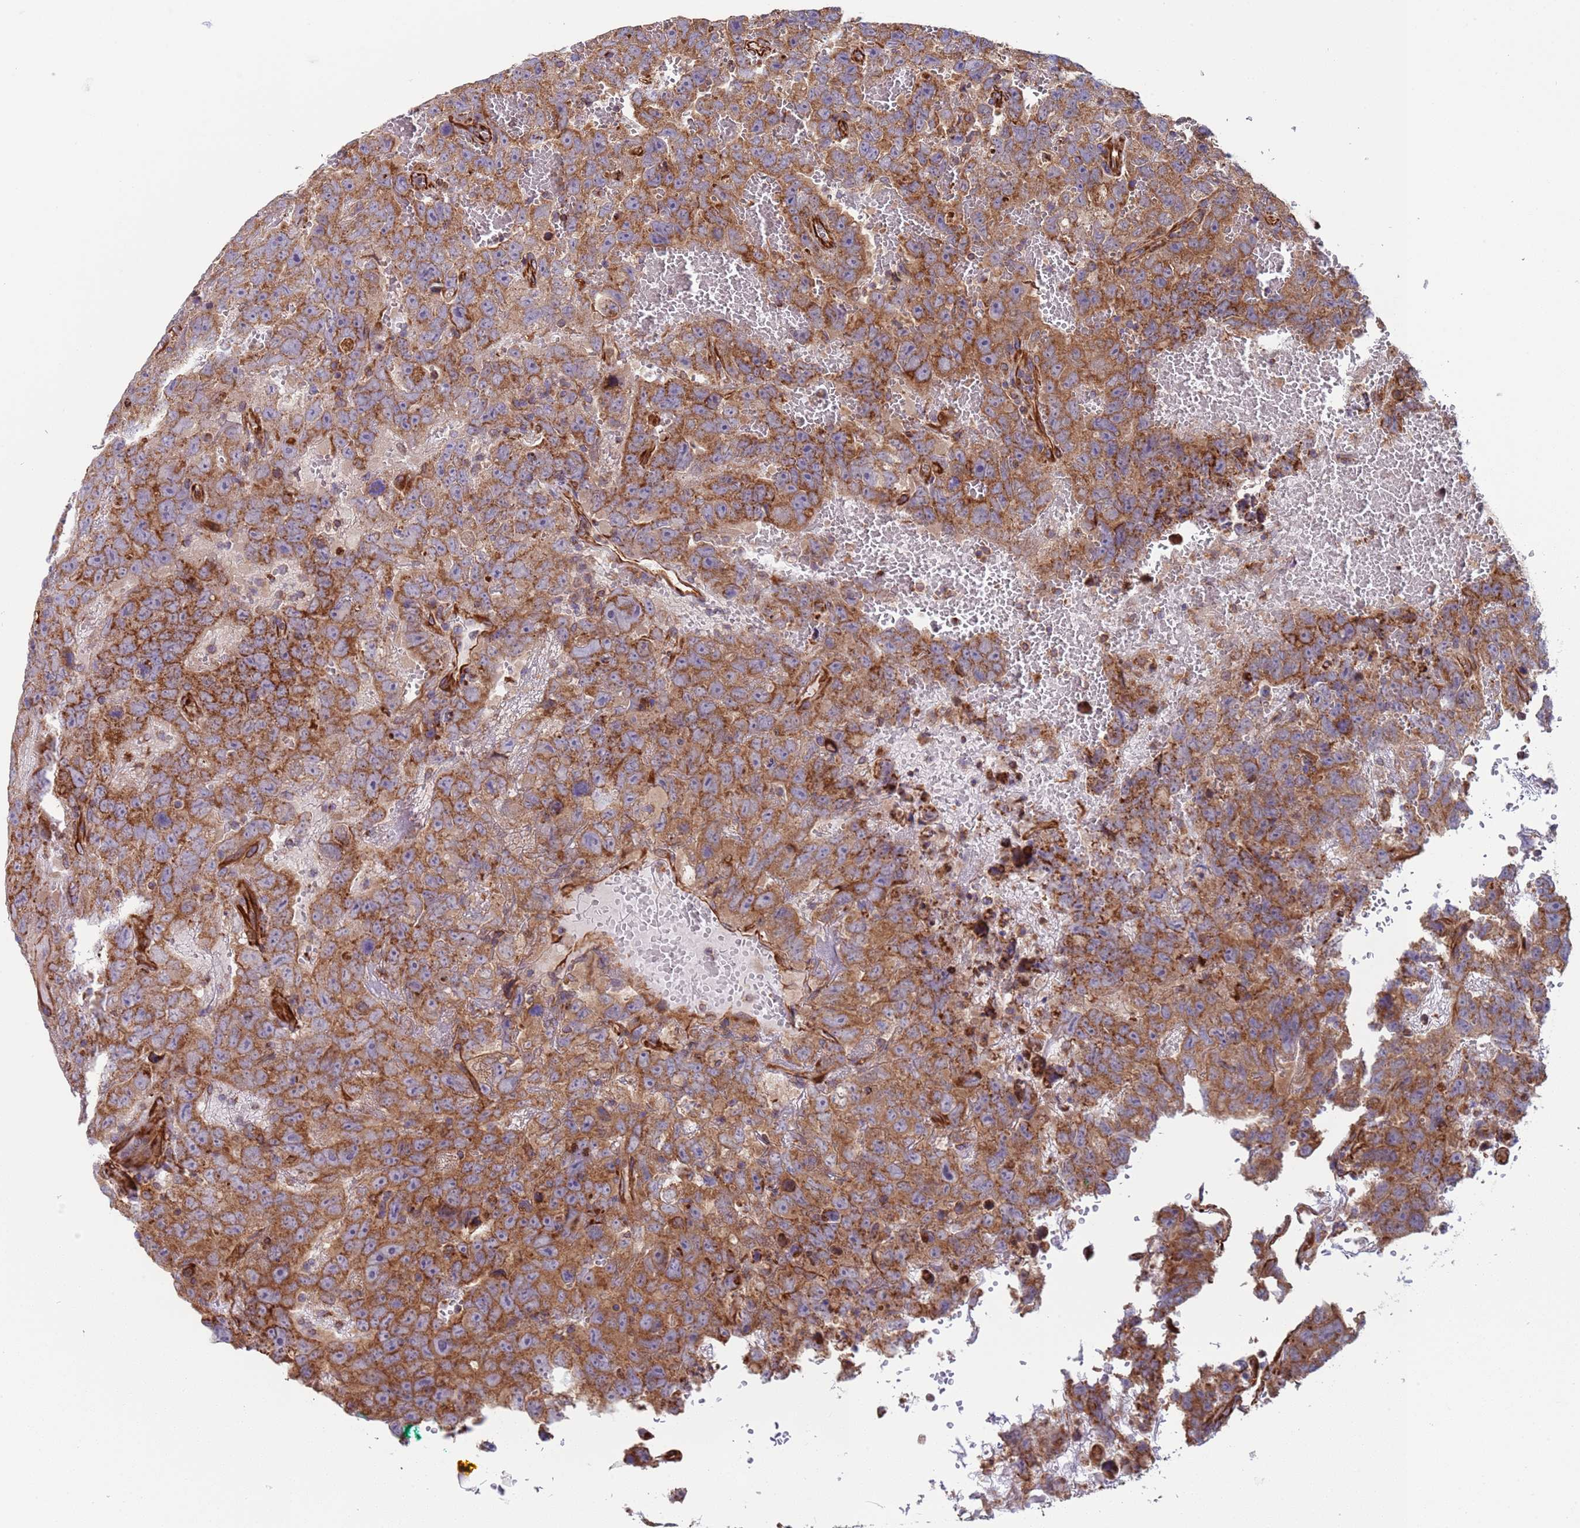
{"staining": {"intensity": "moderate", "quantity": ">75%", "location": "cytoplasmic/membranous"}, "tissue": "testis cancer", "cell_type": "Tumor cells", "image_type": "cancer", "snomed": [{"axis": "morphology", "description": "Carcinoma, Embryonal, NOS"}, {"axis": "topography", "description": "Testis"}], "caption": "An image showing moderate cytoplasmic/membranous expression in approximately >75% of tumor cells in testis cancer (embryonal carcinoma), as visualized by brown immunohistochemical staining.", "gene": "NUDT12", "patient": {"sex": "male", "age": 45}}